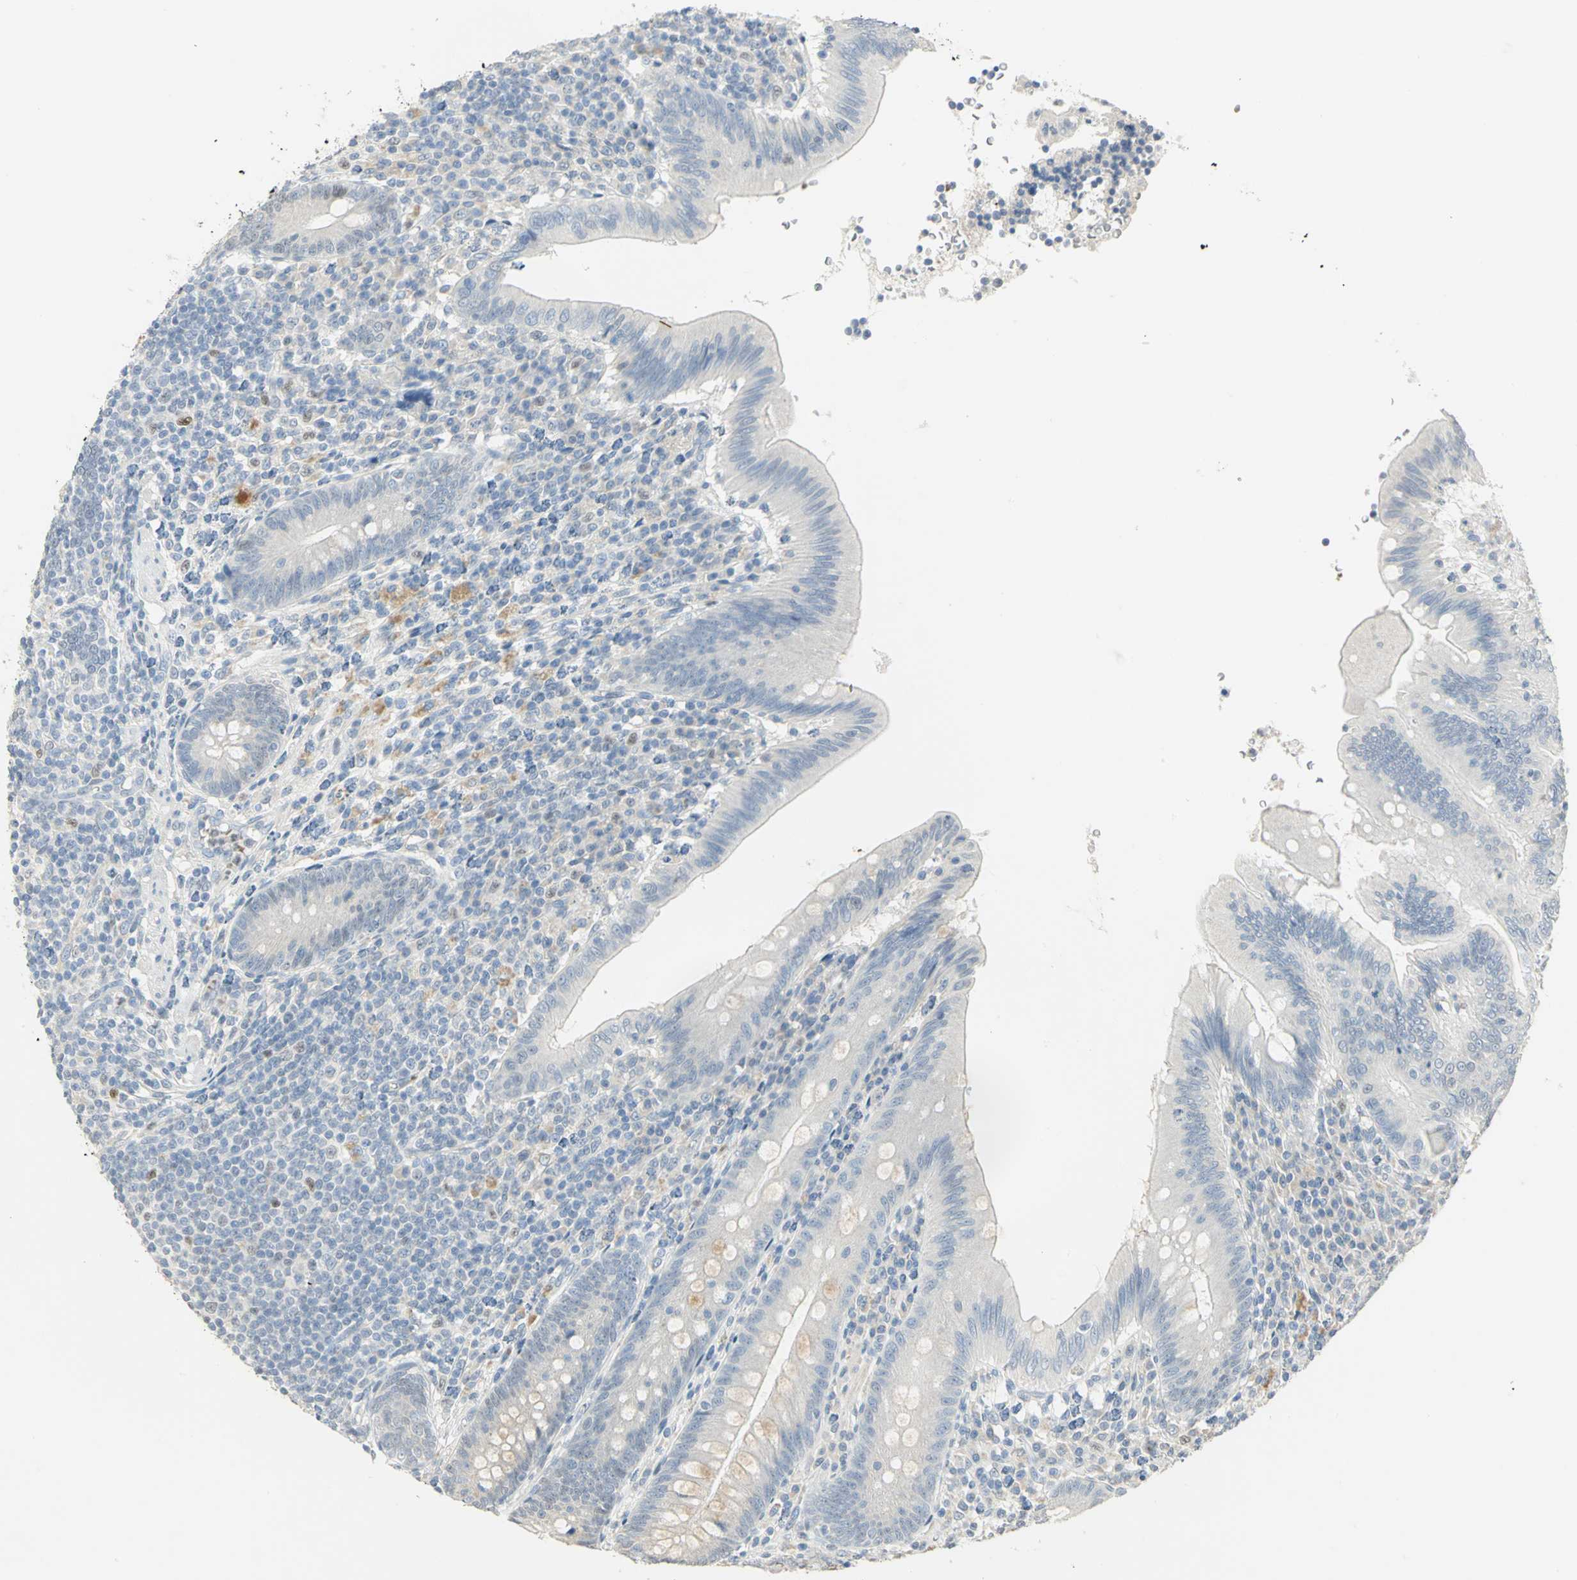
{"staining": {"intensity": "moderate", "quantity": "<25%", "location": "cytoplasmic/membranous"}, "tissue": "appendix", "cell_type": "Glandular cells", "image_type": "normal", "snomed": [{"axis": "morphology", "description": "Normal tissue, NOS"}, {"axis": "morphology", "description": "Inflammation, NOS"}, {"axis": "topography", "description": "Appendix"}], "caption": "A brown stain labels moderate cytoplasmic/membranous staining of a protein in glandular cells of benign human appendix. The staining was performed using DAB, with brown indicating positive protein expression. Nuclei are stained blue with hematoxylin.", "gene": "BCL6", "patient": {"sex": "male", "age": 46}}